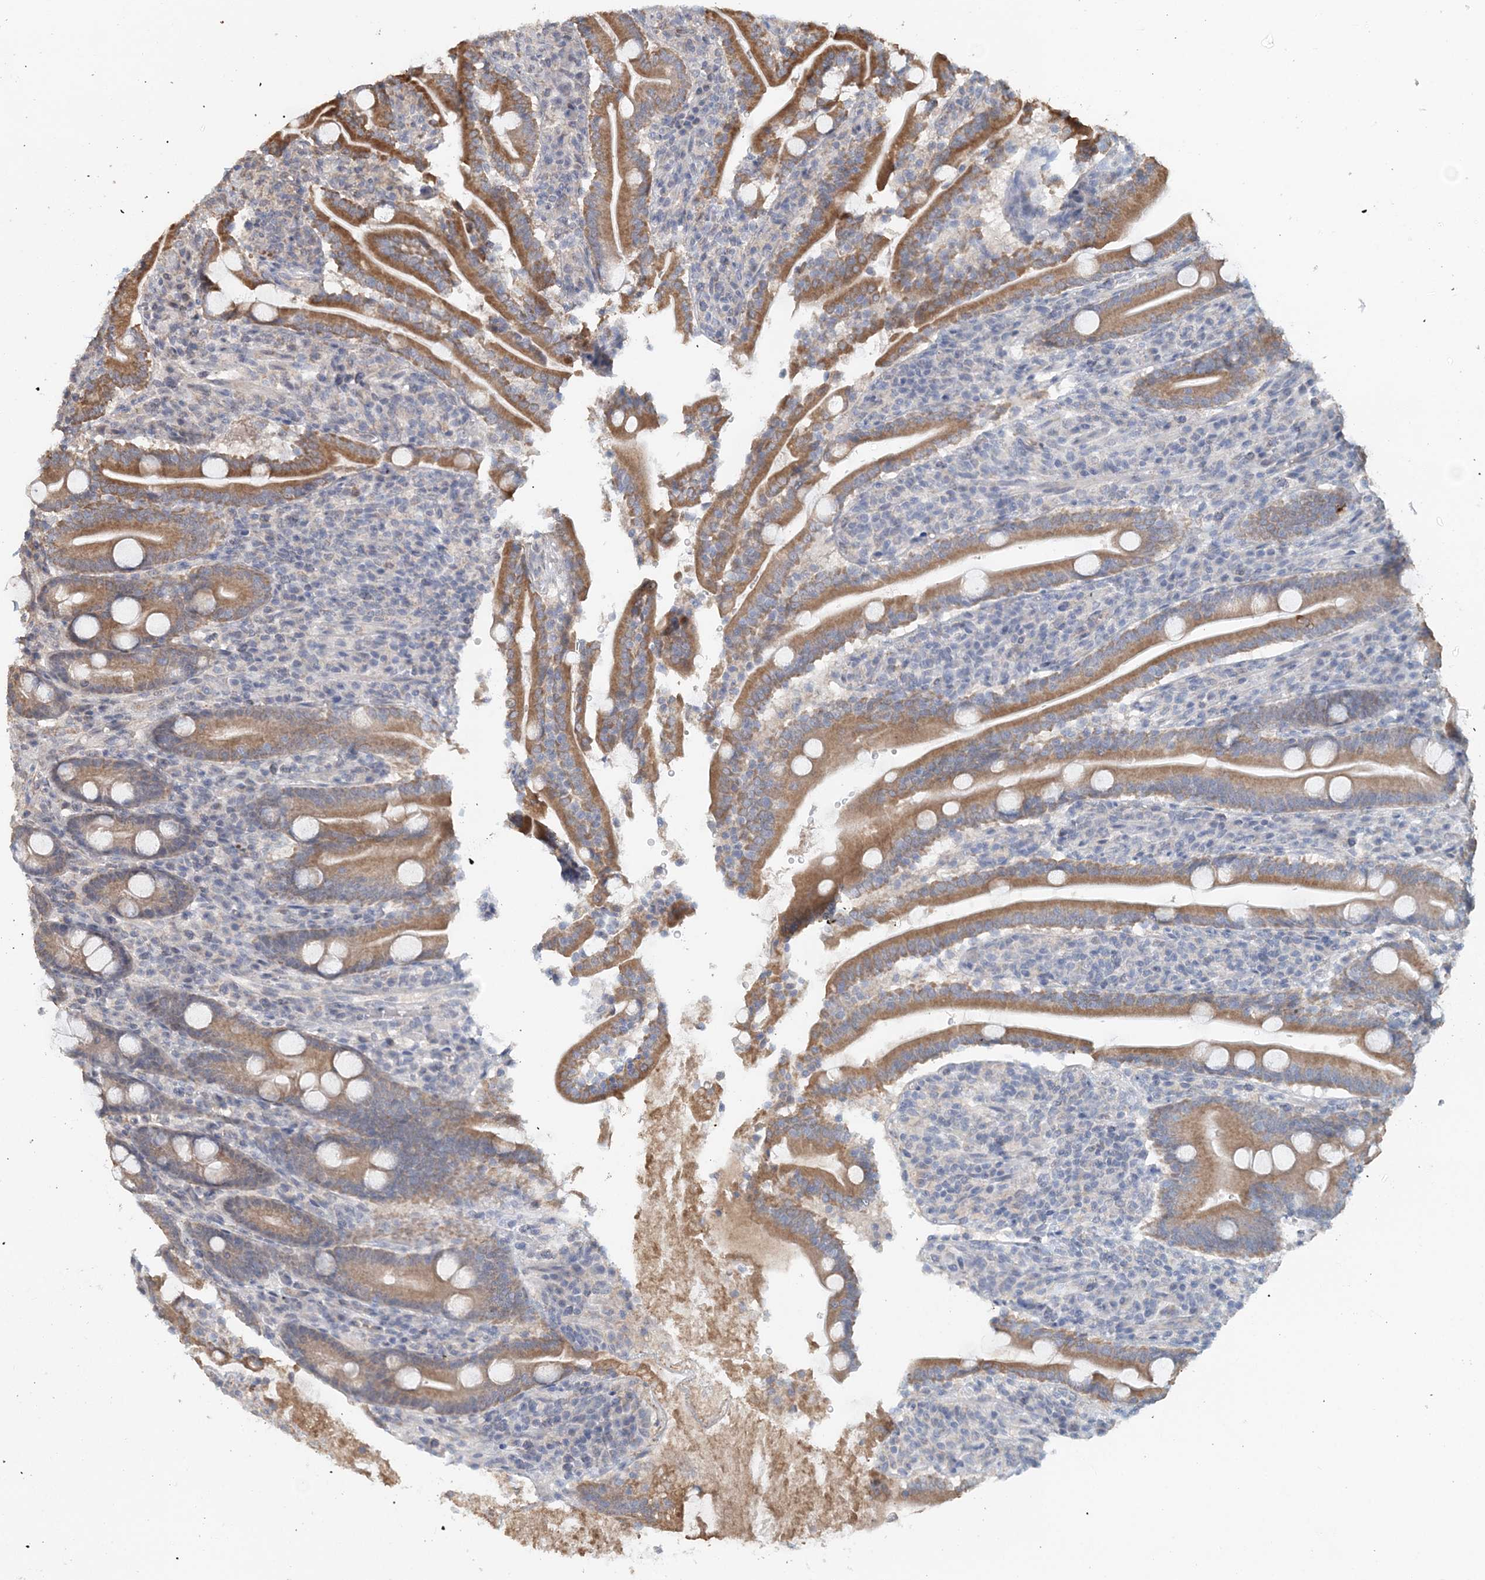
{"staining": {"intensity": "moderate", "quantity": ">75%", "location": "cytoplasmic/membranous"}, "tissue": "duodenum", "cell_type": "Glandular cells", "image_type": "normal", "snomed": [{"axis": "morphology", "description": "Normal tissue, NOS"}, {"axis": "topography", "description": "Duodenum"}], "caption": "About >75% of glandular cells in benign duodenum display moderate cytoplasmic/membranous protein positivity as visualized by brown immunohistochemical staining.", "gene": "FBXO38", "patient": {"sex": "male", "age": 35}}